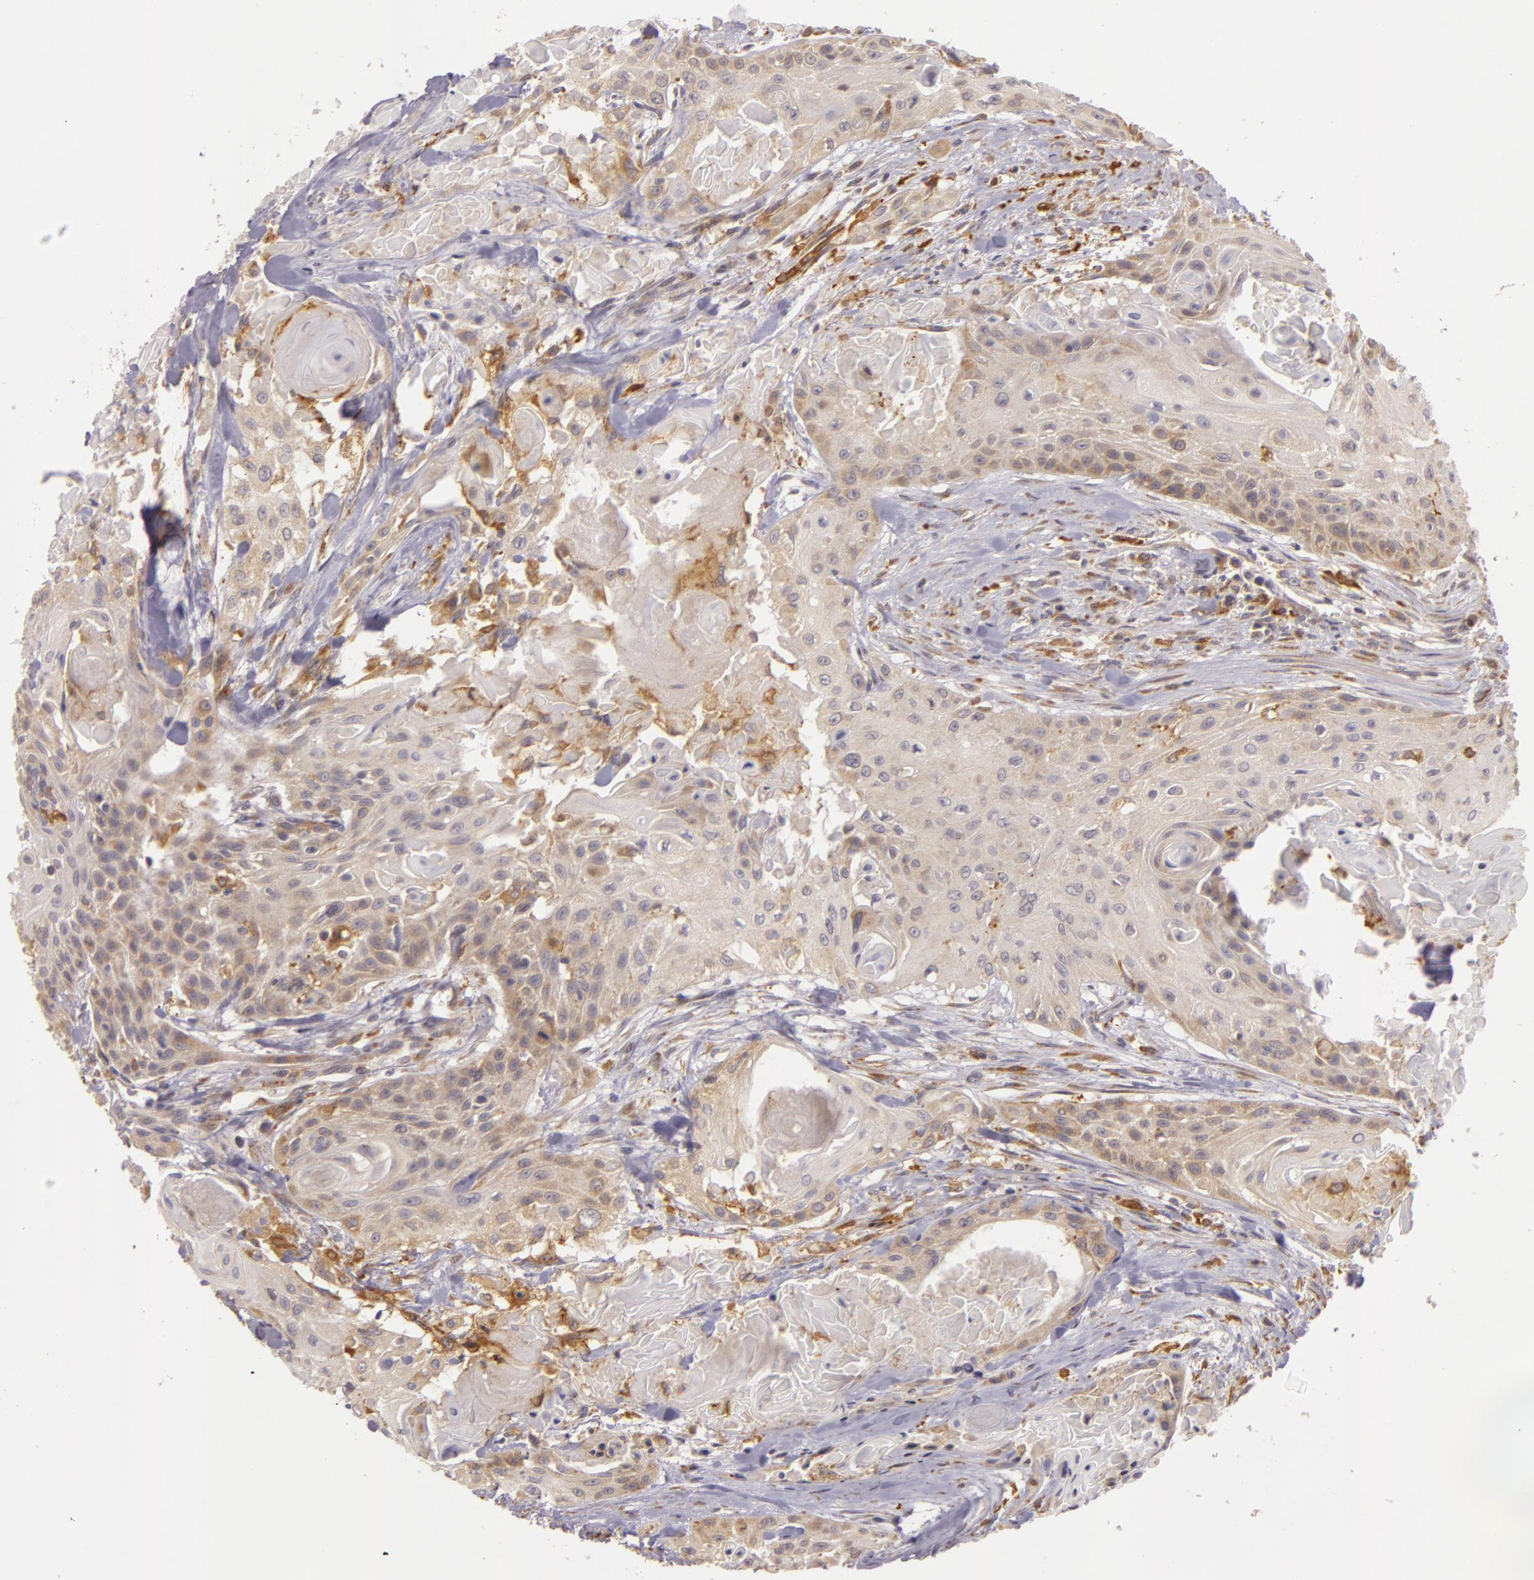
{"staining": {"intensity": "moderate", "quantity": "<25%", "location": "cytoplasmic/membranous"}, "tissue": "head and neck cancer", "cell_type": "Tumor cells", "image_type": "cancer", "snomed": [{"axis": "morphology", "description": "Squamous cell carcinoma, NOS"}, {"axis": "morphology", "description": "Squamous cell carcinoma, metastatic, NOS"}, {"axis": "topography", "description": "Lymph node"}, {"axis": "topography", "description": "Salivary gland"}, {"axis": "topography", "description": "Head-Neck"}], "caption": "IHC of human head and neck squamous cell carcinoma demonstrates low levels of moderate cytoplasmic/membranous staining in about <25% of tumor cells.", "gene": "PPP1R3F", "patient": {"sex": "female", "age": 74}}